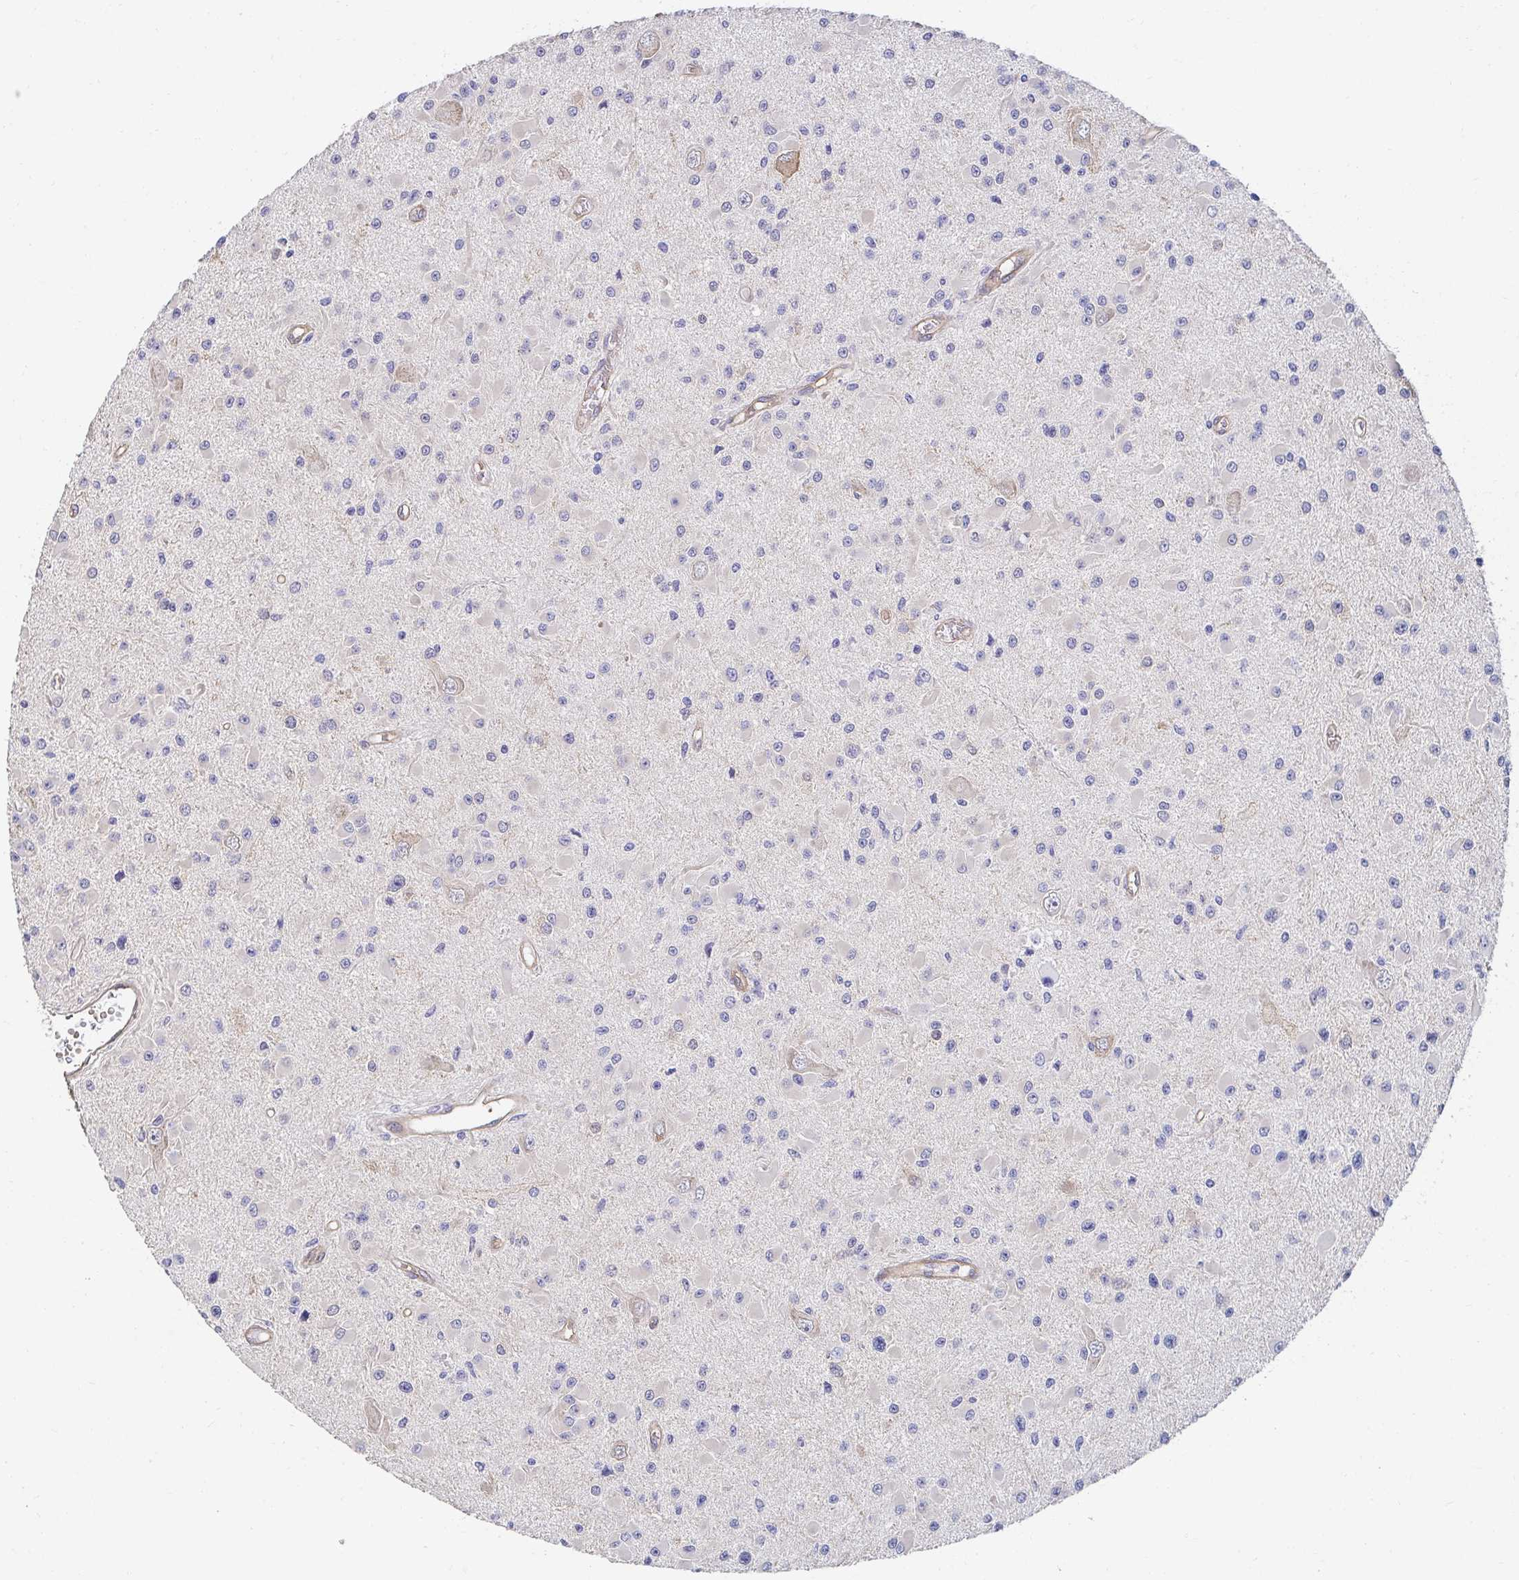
{"staining": {"intensity": "negative", "quantity": "none", "location": "none"}, "tissue": "glioma", "cell_type": "Tumor cells", "image_type": "cancer", "snomed": [{"axis": "morphology", "description": "Glioma, malignant, High grade"}, {"axis": "topography", "description": "Brain"}], "caption": "This is a photomicrograph of immunohistochemistry staining of glioma, which shows no positivity in tumor cells.", "gene": "CTTN", "patient": {"sex": "male", "age": 54}}